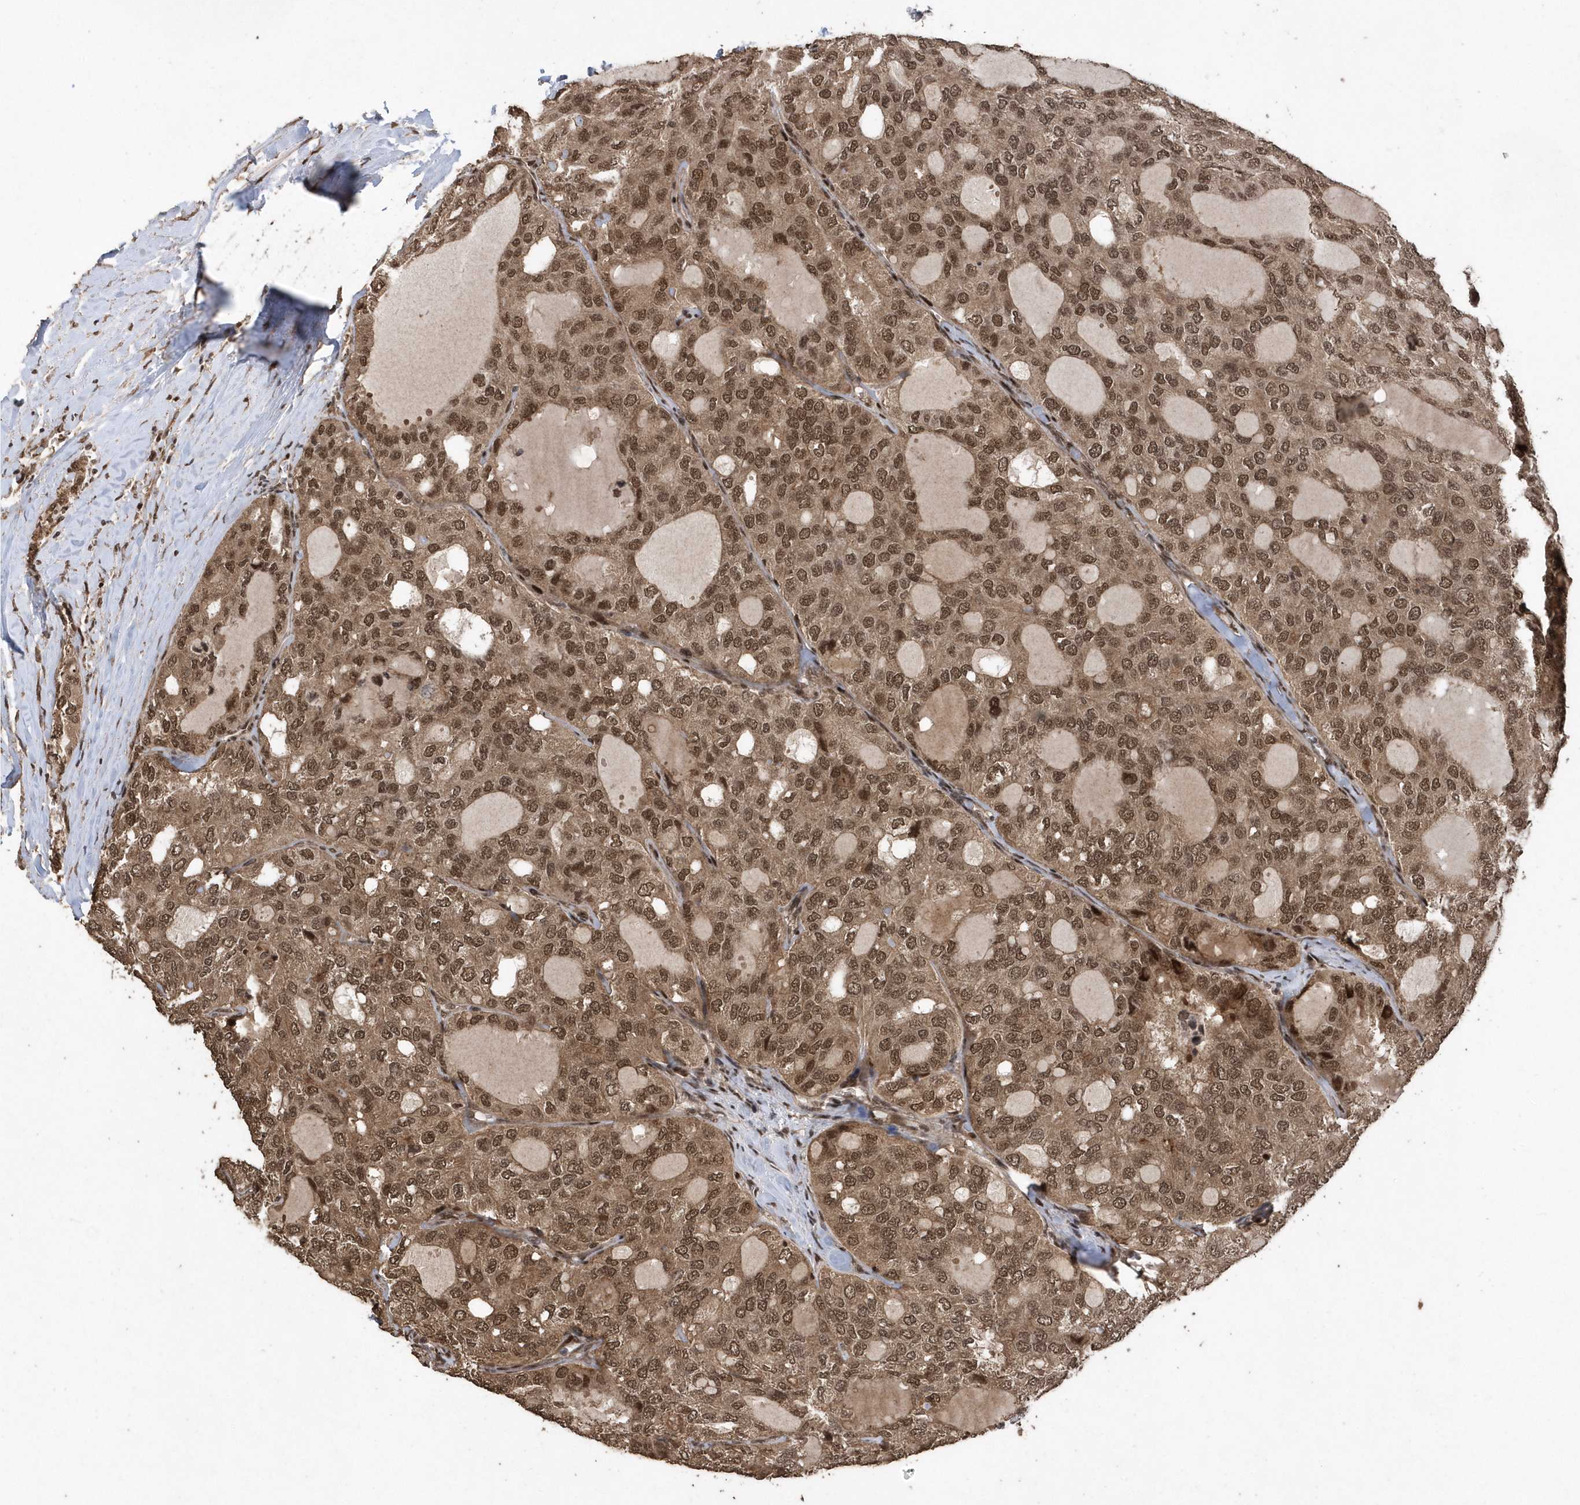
{"staining": {"intensity": "moderate", "quantity": ">75%", "location": "cytoplasmic/membranous,nuclear"}, "tissue": "thyroid cancer", "cell_type": "Tumor cells", "image_type": "cancer", "snomed": [{"axis": "morphology", "description": "Follicular adenoma carcinoma, NOS"}, {"axis": "topography", "description": "Thyroid gland"}], "caption": "High-power microscopy captured an immunohistochemistry (IHC) image of thyroid cancer, revealing moderate cytoplasmic/membranous and nuclear positivity in approximately >75% of tumor cells.", "gene": "INTS12", "patient": {"sex": "male", "age": 75}}